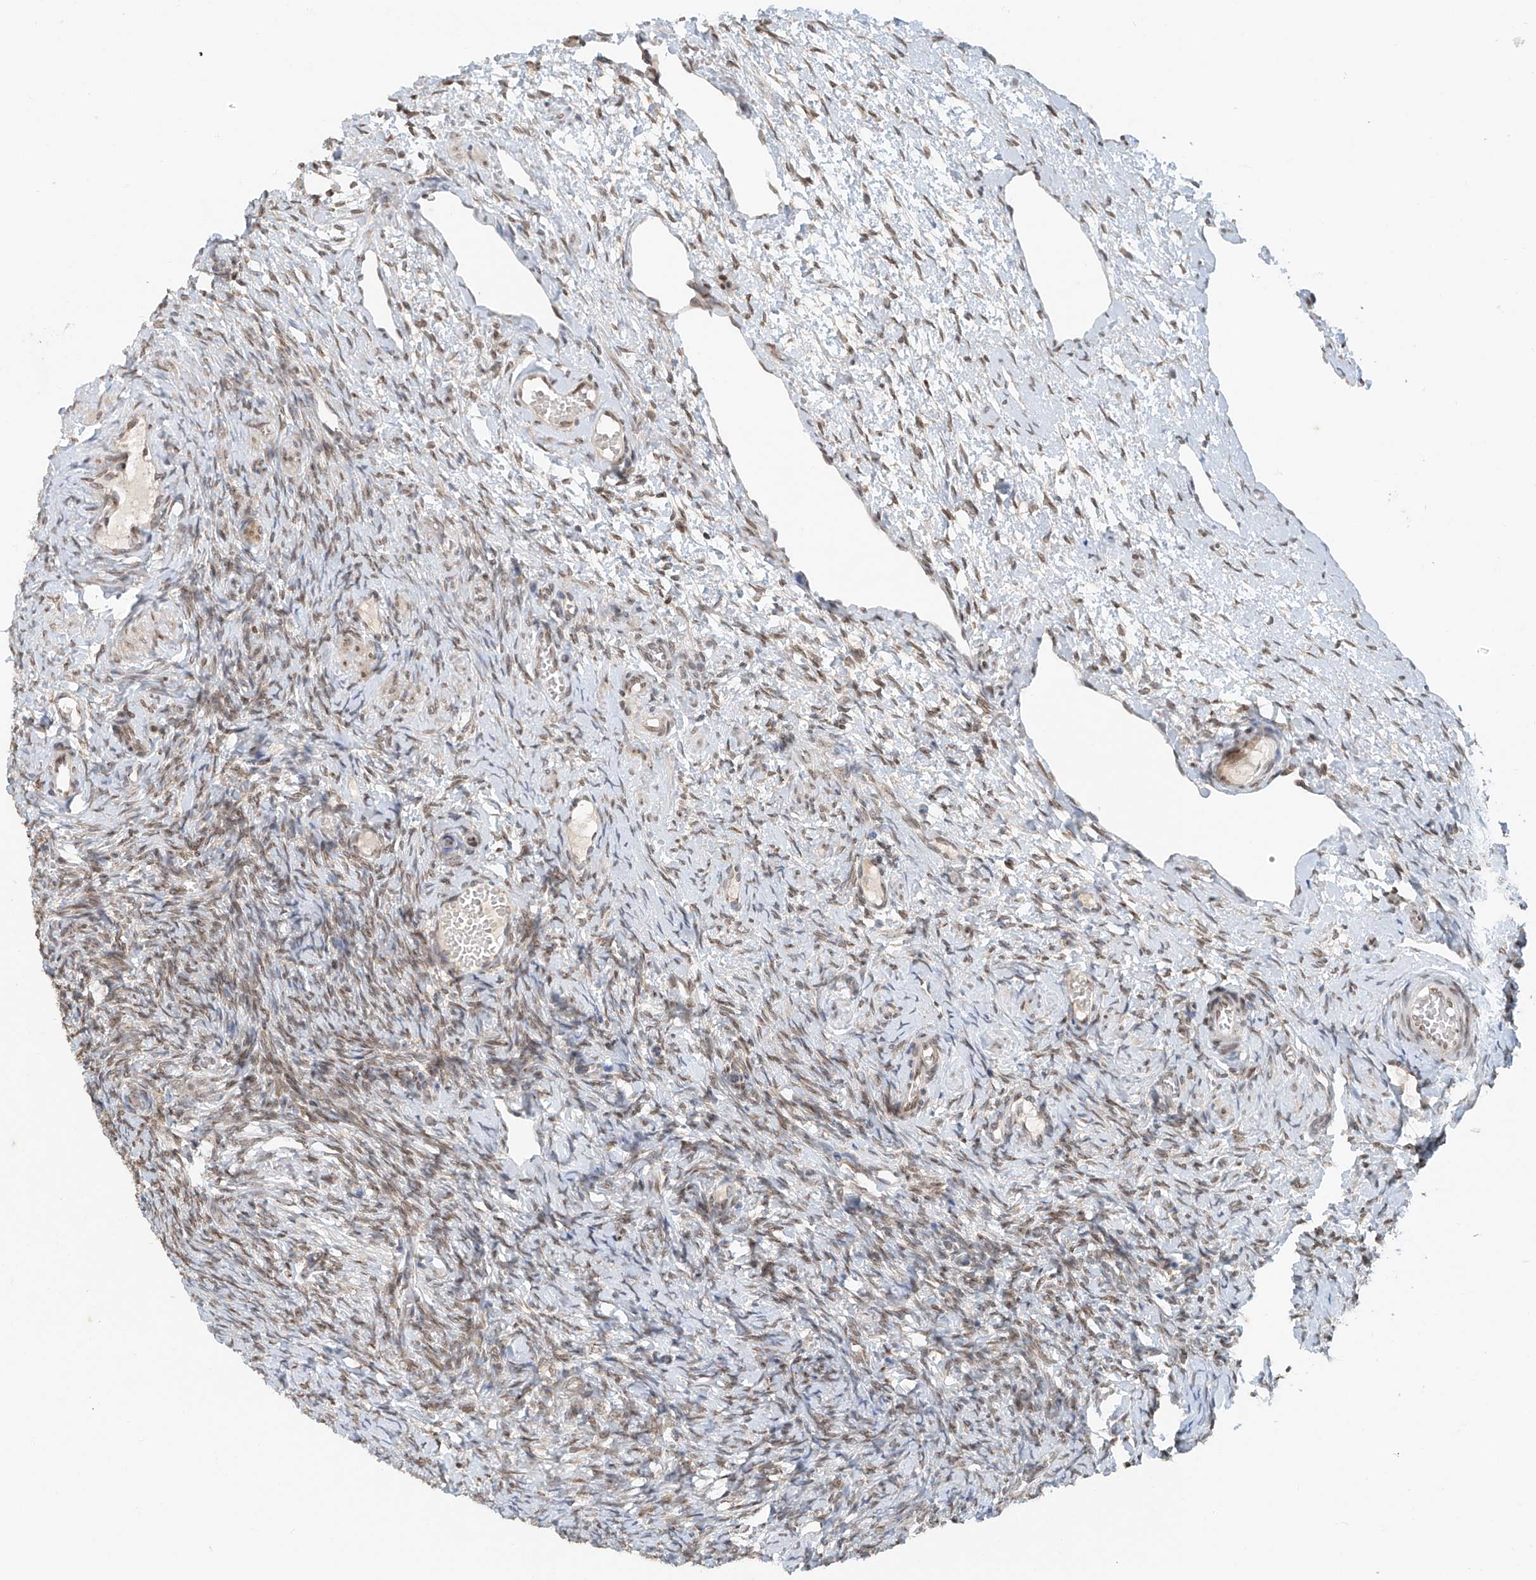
{"staining": {"intensity": "weak", "quantity": "<25%", "location": "cytoplasmic/membranous"}, "tissue": "ovary", "cell_type": "Ovarian stroma cells", "image_type": "normal", "snomed": [{"axis": "morphology", "description": "Adenocarcinoma, NOS"}, {"axis": "topography", "description": "Endometrium"}], "caption": "Immunohistochemical staining of benign ovary demonstrates no significant expression in ovarian stroma cells.", "gene": "STARD9", "patient": {"sex": "female", "age": 32}}